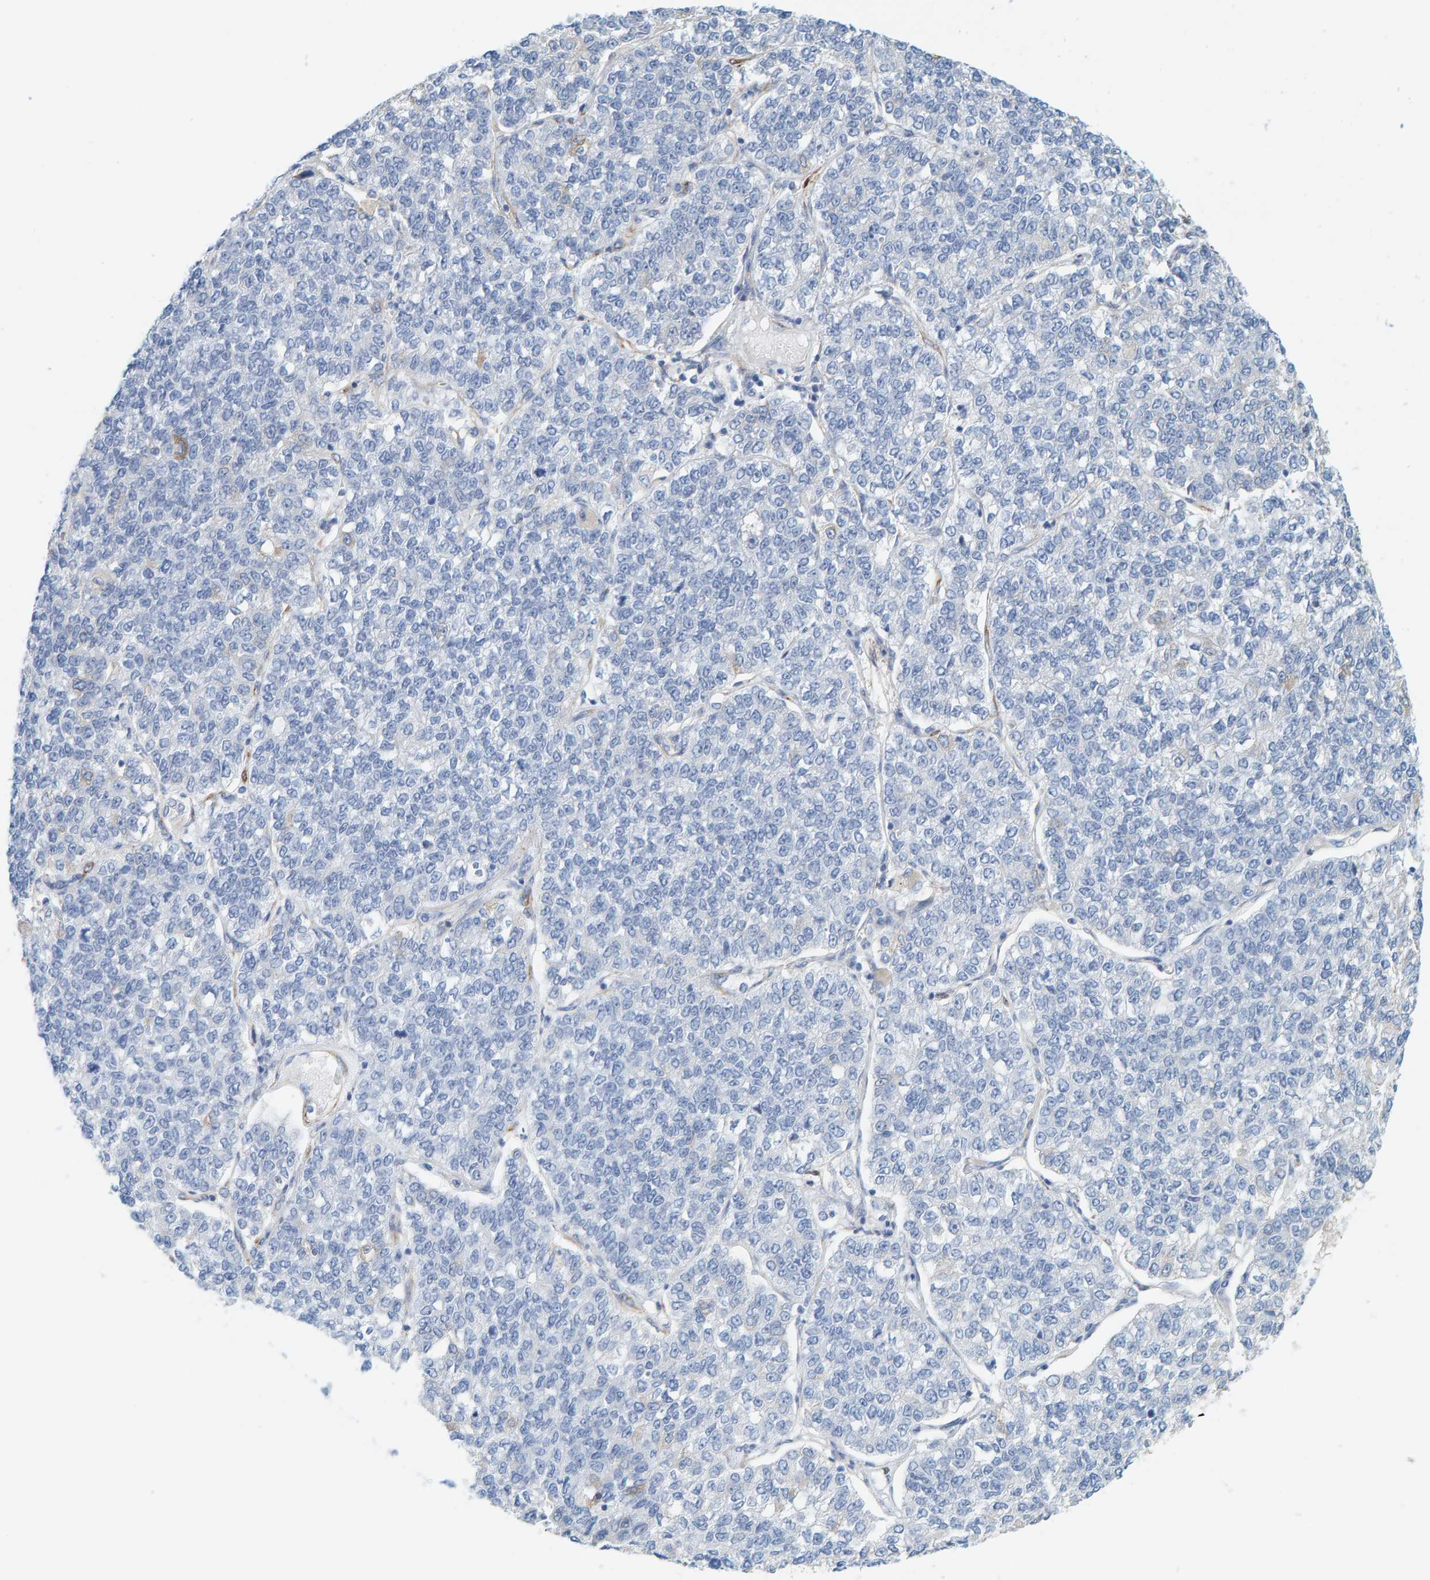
{"staining": {"intensity": "negative", "quantity": "none", "location": "none"}, "tissue": "lung cancer", "cell_type": "Tumor cells", "image_type": "cancer", "snomed": [{"axis": "morphology", "description": "Adenocarcinoma, NOS"}, {"axis": "topography", "description": "Lung"}], "caption": "High magnification brightfield microscopy of adenocarcinoma (lung) stained with DAB (3,3'-diaminobenzidine) (brown) and counterstained with hematoxylin (blue): tumor cells show no significant staining.", "gene": "MAP1B", "patient": {"sex": "male", "age": 49}}